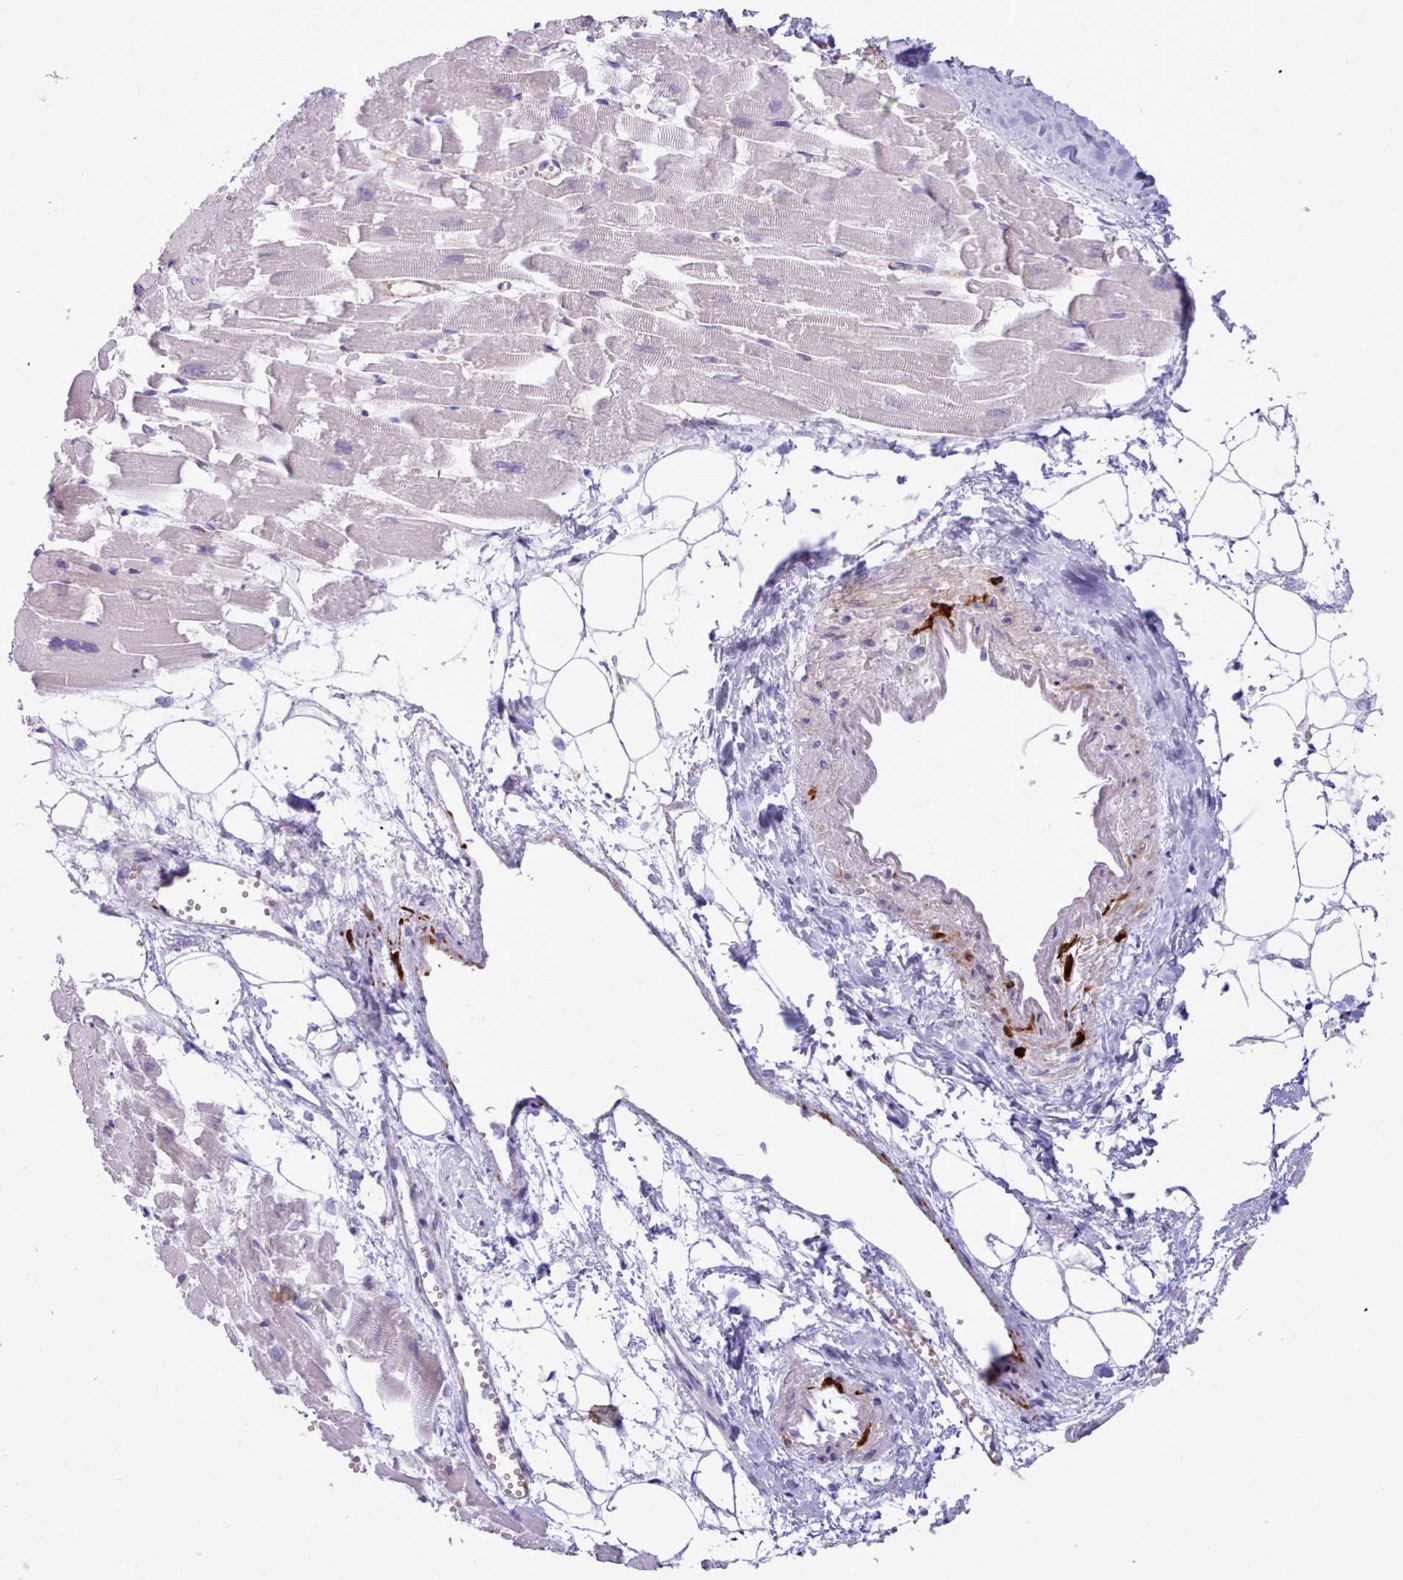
{"staining": {"intensity": "negative", "quantity": "none", "location": "none"}, "tissue": "heart muscle", "cell_type": "Cardiomyocytes", "image_type": "normal", "snomed": [{"axis": "morphology", "description": "Normal tissue, NOS"}, {"axis": "topography", "description": "Heart"}], "caption": "Heart muscle stained for a protein using immunohistochemistry exhibits no positivity cardiomyocytes.", "gene": "NKX1", "patient": {"sex": "female", "age": 64}}